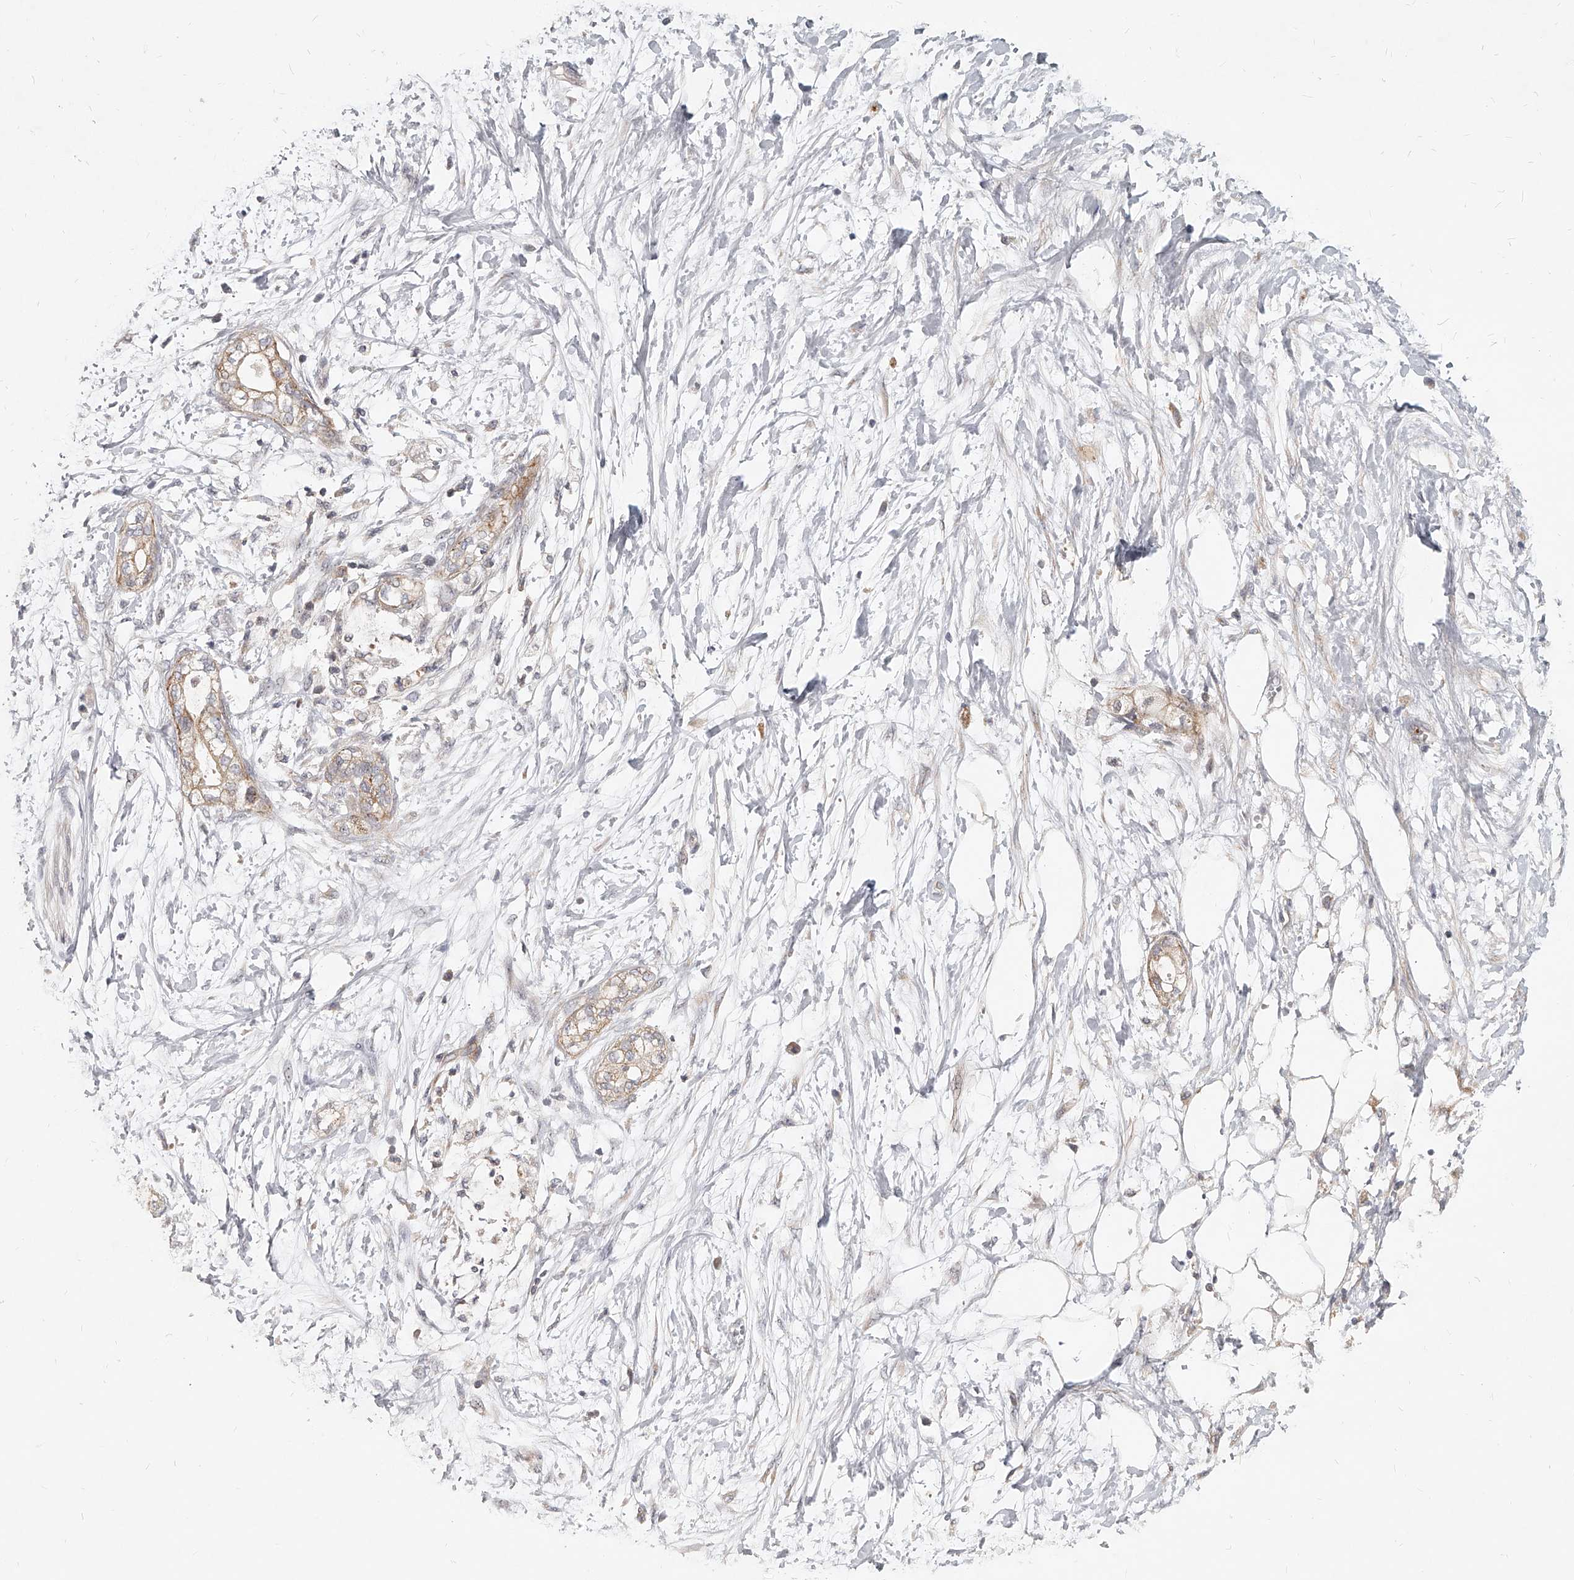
{"staining": {"intensity": "moderate", "quantity": ">75%", "location": "cytoplasmic/membranous"}, "tissue": "pancreatic cancer", "cell_type": "Tumor cells", "image_type": "cancer", "snomed": [{"axis": "morphology", "description": "Adenocarcinoma, NOS"}, {"axis": "topography", "description": "Pancreas"}], "caption": "IHC (DAB (3,3'-diaminobenzidine)) staining of pancreatic adenocarcinoma reveals moderate cytoplasmic/membranous protein expression in about >75% of tumor cells.", "gene": "SLC37A1", "patient": {"sex": "male", "age": 68}}